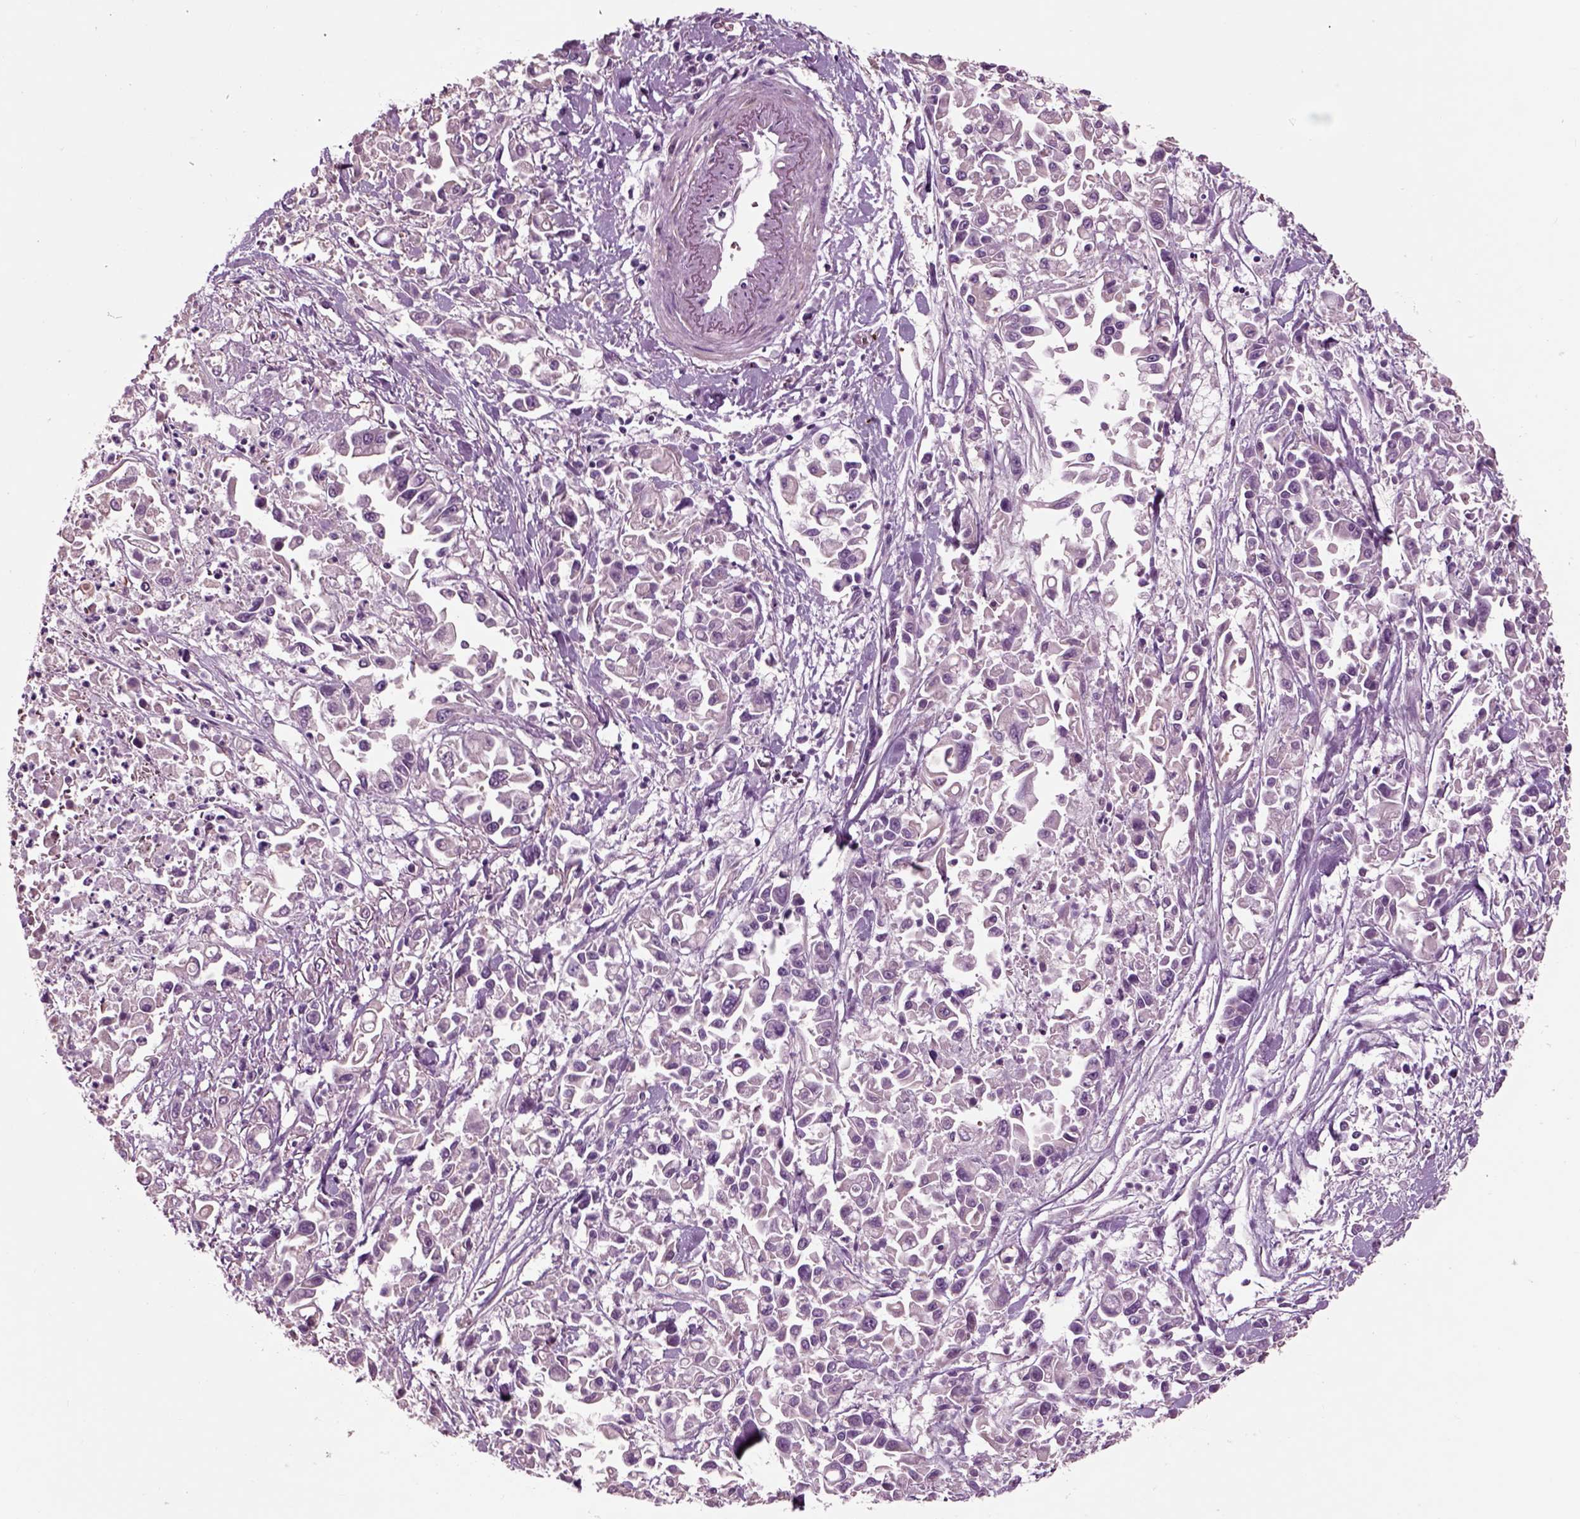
{"staining": {"intensity": "negative", "quantity": "none", "location": "none"}, "tissue": "pancreatic cancer", "cell_type": "Tumor cells", "image_type": "cancer", "snomed": [{"axis": "morphology", "description": "Adenocarcinoma, NOS"}, {"axis": "topography", "description": "Pancreas"}], "caption": "DAB (3,3'-diaminobenzidine) immunohistochemical staining of human pancreatic adenocarcinoma reveals no significant expression in tumor cells. Nuclei are stained in blue.", "gene": "CHGB", "patient": {"sex": "female", "age": 83}}